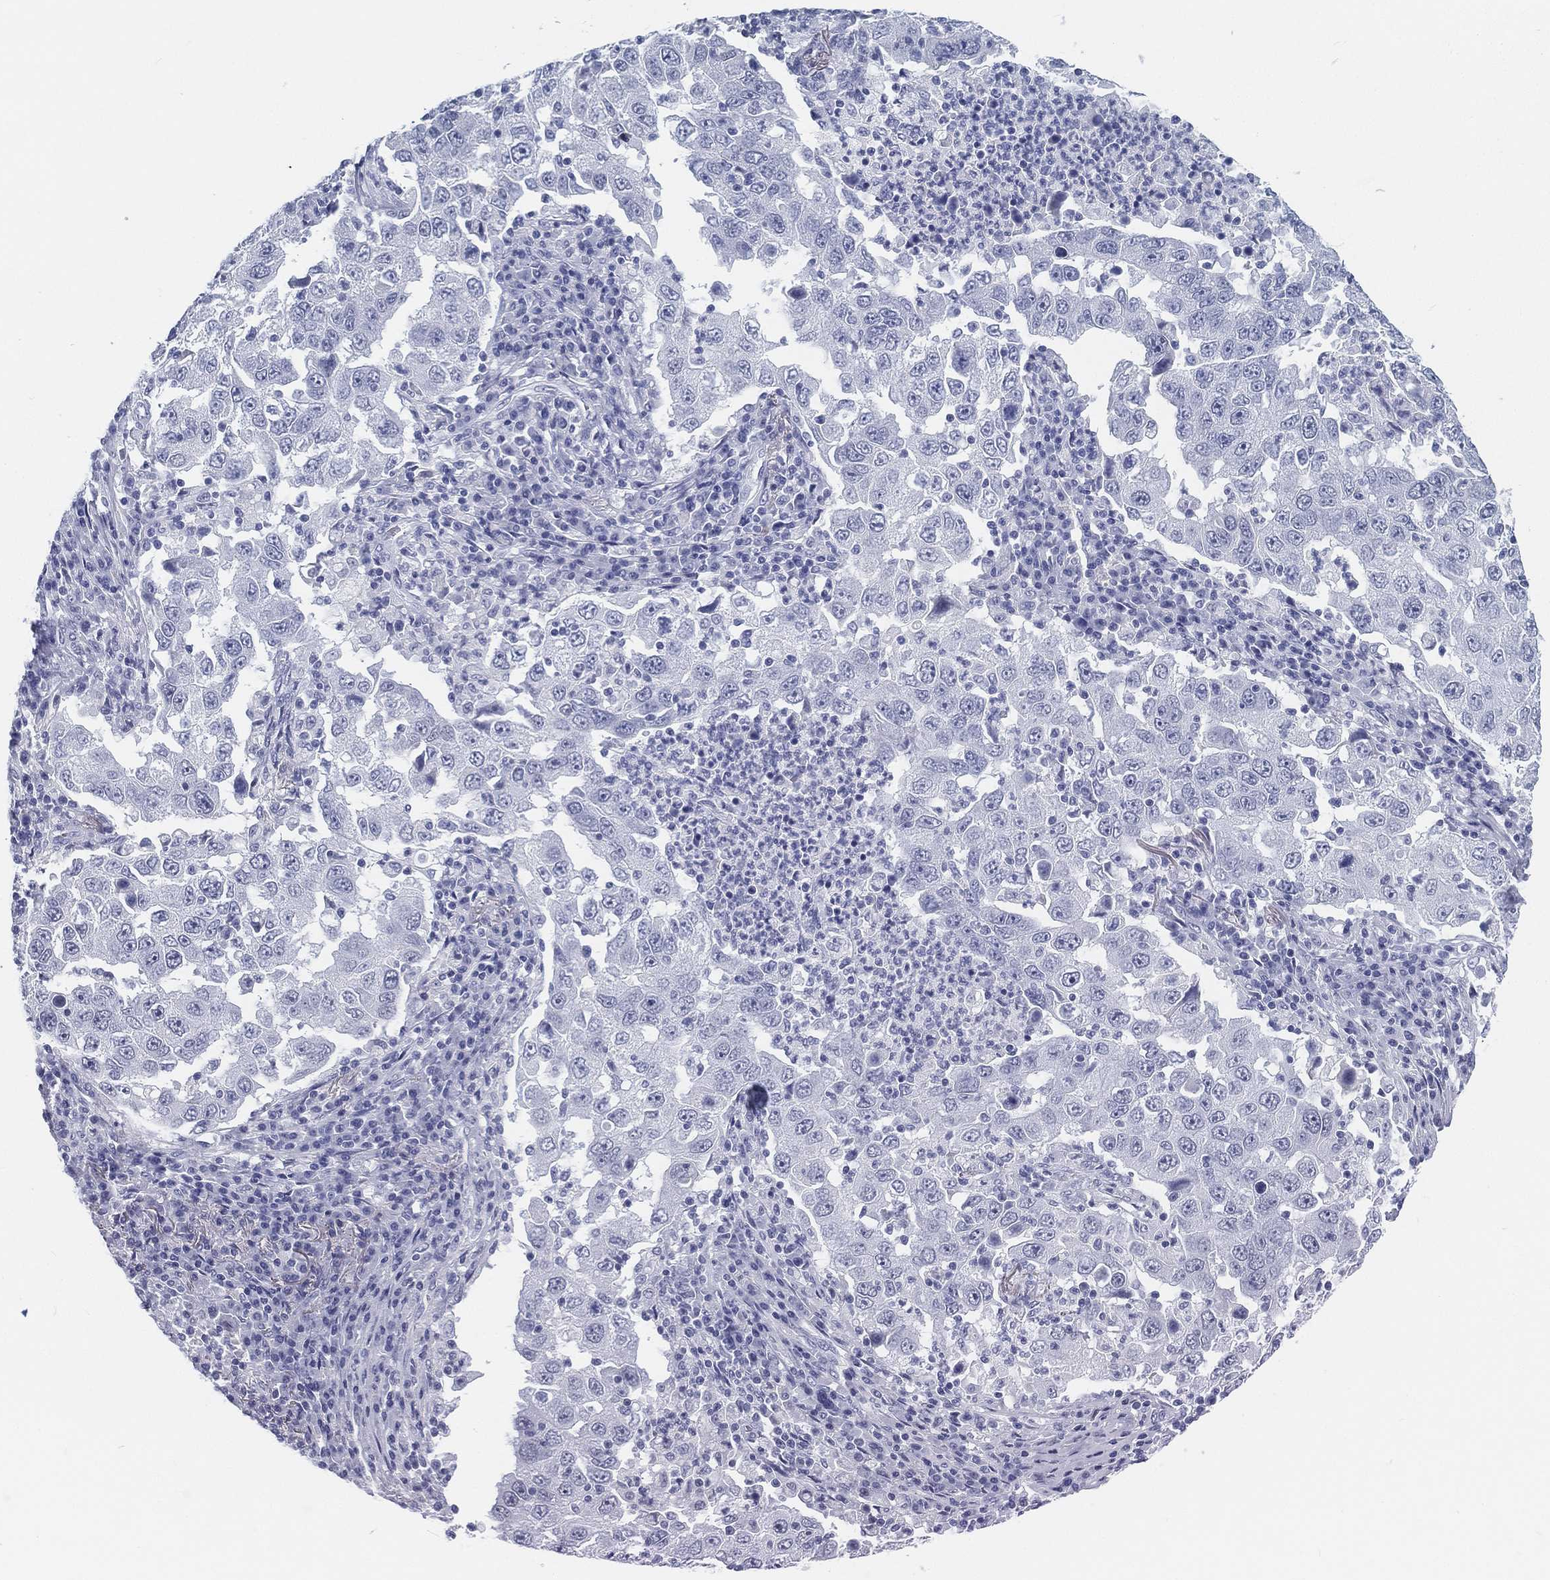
{"staining": {"intensity": "negative", "quantity": "none", "location": "none"}, "tissue": "lung cancer", "cell_type": "Tumor cells", "image_type": "cancer", "snomed": [{"axis": "morphology", "description": "Adenocarcinoma, NOS"}, {"axis": "topography", "description": "Lung"}], "caption": "Tumor cells are negative for protein expression in human lung adenocarcinoma. (DAB (3,3'-diaminobenzidine) immunohistochemistry (IHC) visualized using brightfield microscopy, high magnification).", "gene": "ATP1B2", "patient": {"sex": "male", "age": 73}}